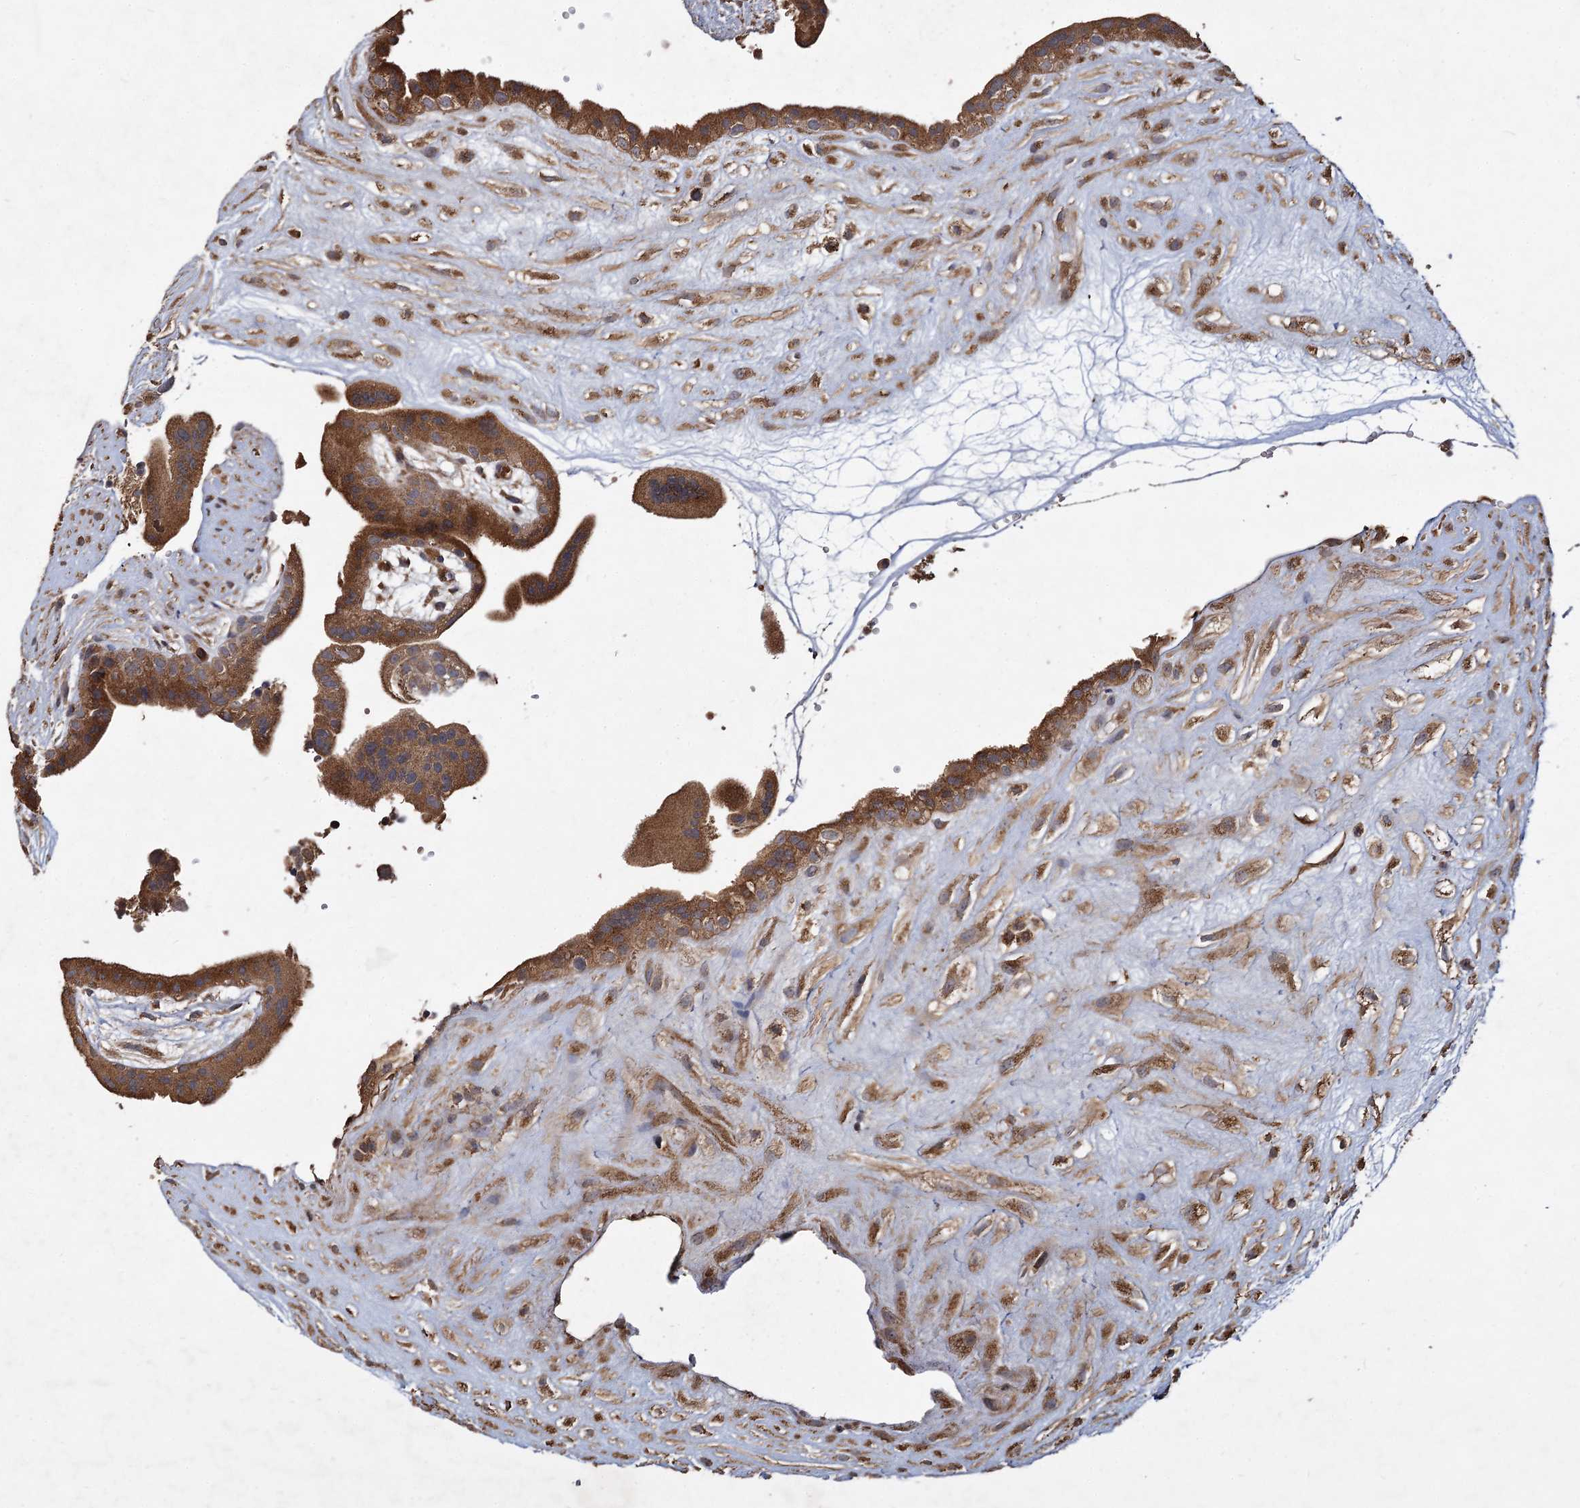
{"staining": {"intensity": "moderate", "quantity": ">75%", "location": "cytoplasmic/membranous"}, "tissue": "placenta", "cell_type": "Trophoblastic cells", "image_type": "normal", "snomed": [{"axis": "morphology", "description": "Normal tissue, NOS"}, {"axis": "topography", "description": "Placenta"}], "caption": "High-power microscopy captured an immunohistochemistry (IHC) micrograph of normal placenta, revealing moderate cytoplasmic/membranous positivity in approximately >75% of trophoblastic cells.", "gene": "GCLC", "patient": {"sex": "female", "age": 18}}